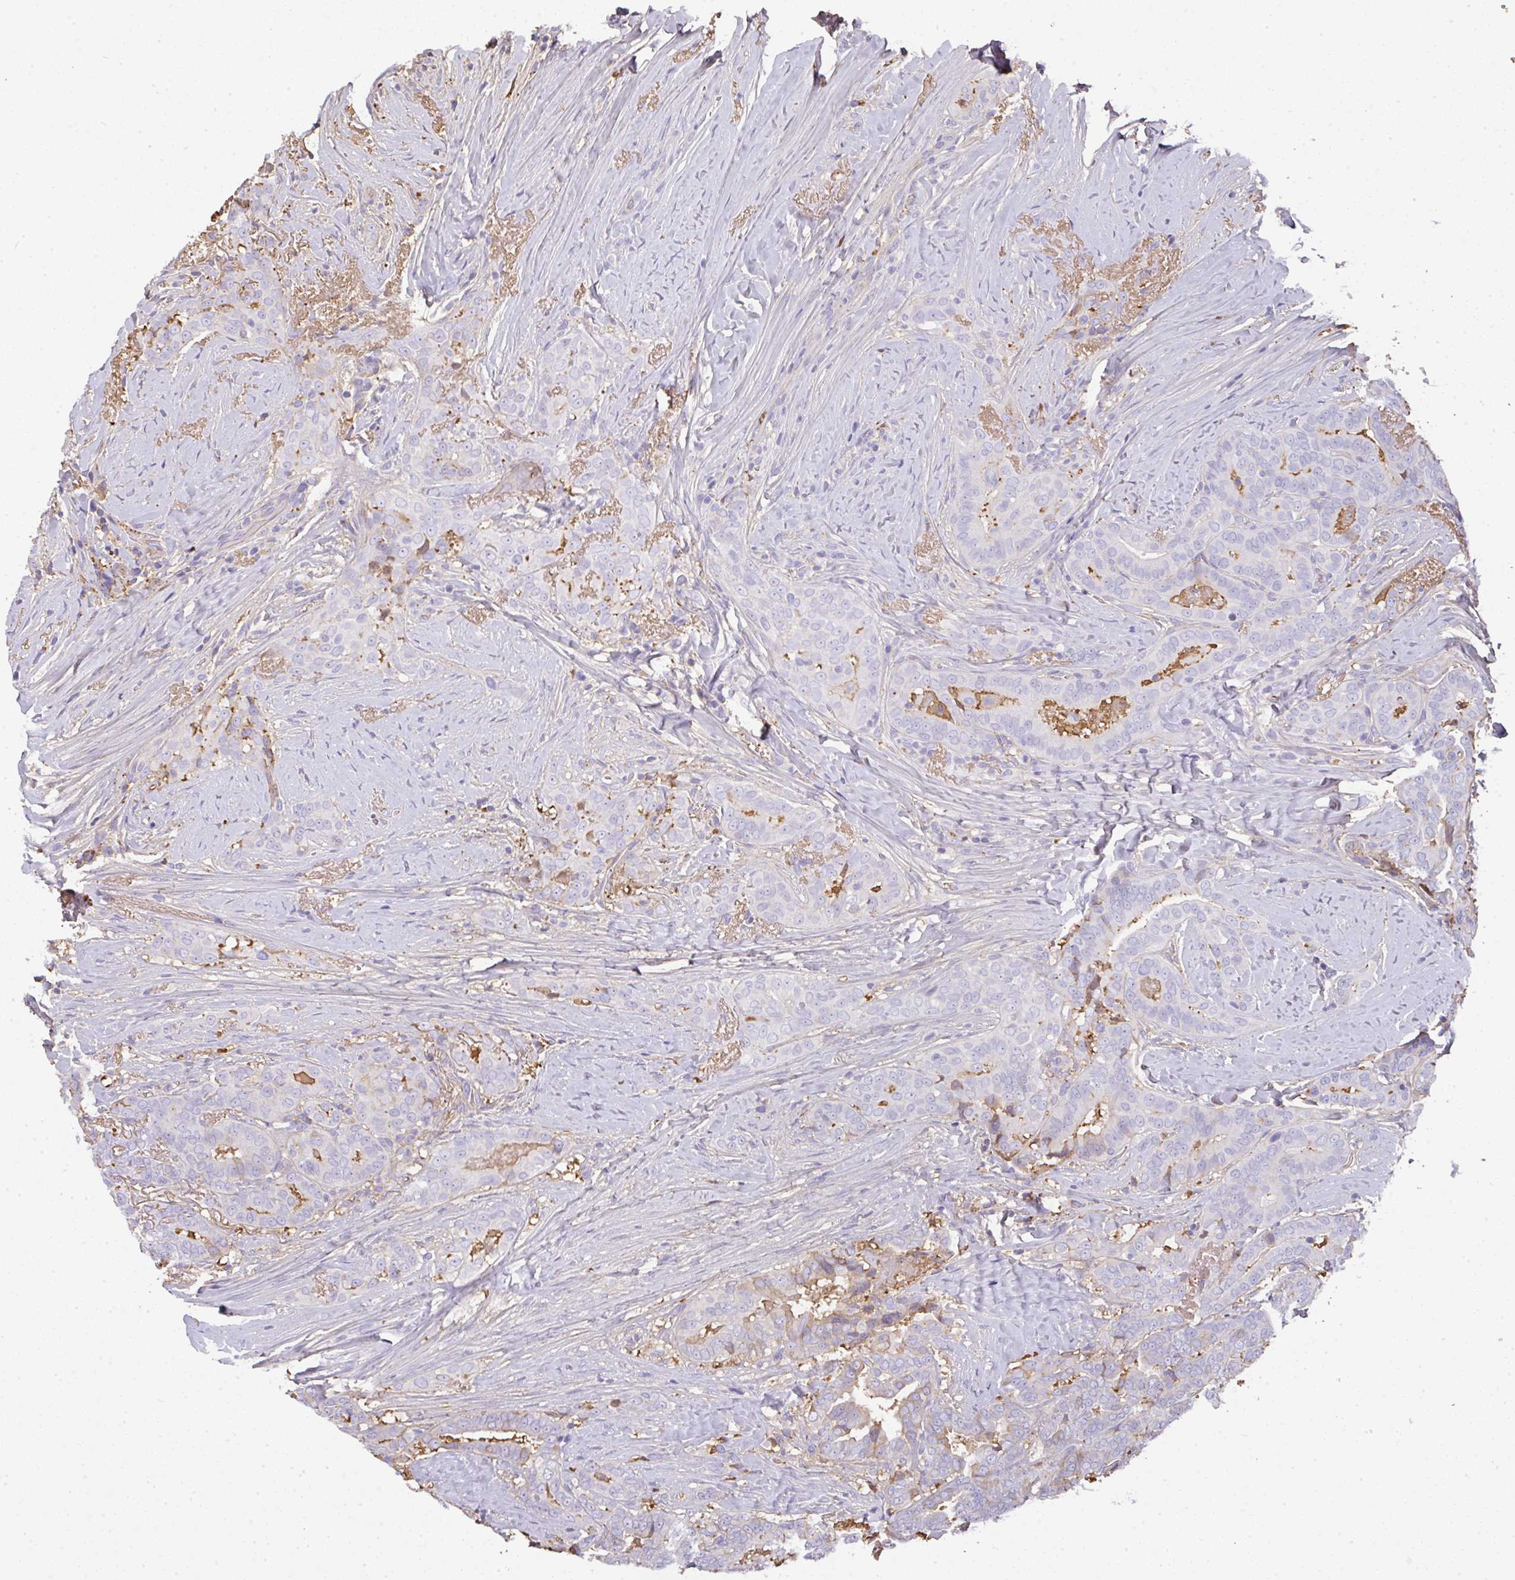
{"staining": {"intensity": "weak", "quantity": "<25%", "location": "cytoplasmic/membranous"}, "tissue": "thyroid cancer", "cell_type": "Tumor cells", "image_type": "cancer", "snomed": [{"axis": "morphology", "description": "Papillary adenocarcinoma, NOS"}, {"axis": "topography", "description": "Thyroid gland"}], "caption": "This is a photomicrograph of immunohistochemistry staining of thyroid cancer, which shows no positivity in tumor cells.", "gene": "SMYD5", "patient": {"sex": "male", "age": 61}}